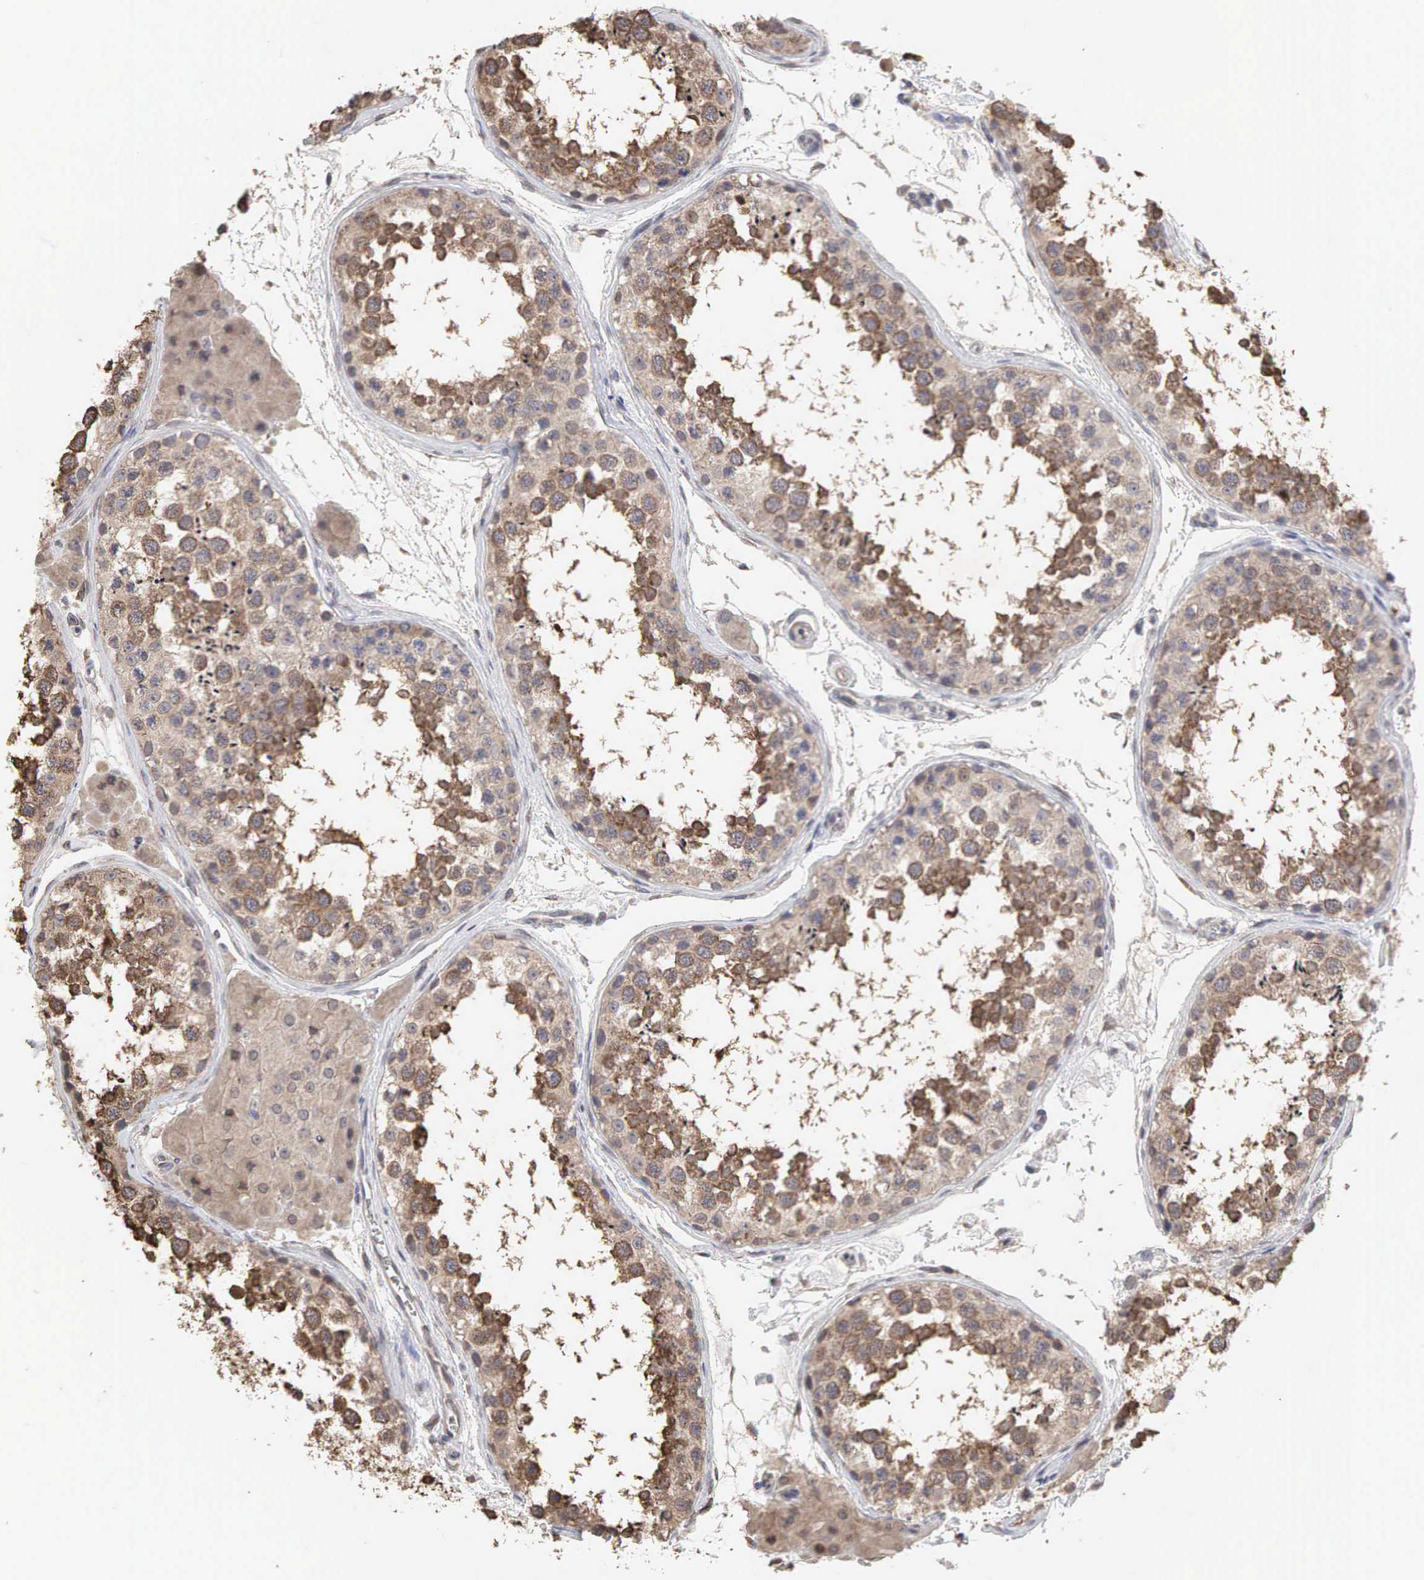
{"staining": {"intensity": "moderate", "quantity": ">75%", "location": "cytoplasmic/membranous"}, "tissue": "testis", "cell_type": "Cells in seminiferous ducts", "image_type": "normal", "snomed": [{"axis": "morphology", "description": "Normal tissue, NOS"}, {"axis": "topography", "description": "Testis"}], "caption": "Protein staining of unremarkable testis displays moderate cytoplasmic/membranous expression in about >75% of cells in seminiferous ducts.", "gene": "PABPC5", "patient": {"sex": "male", "age": 57}}